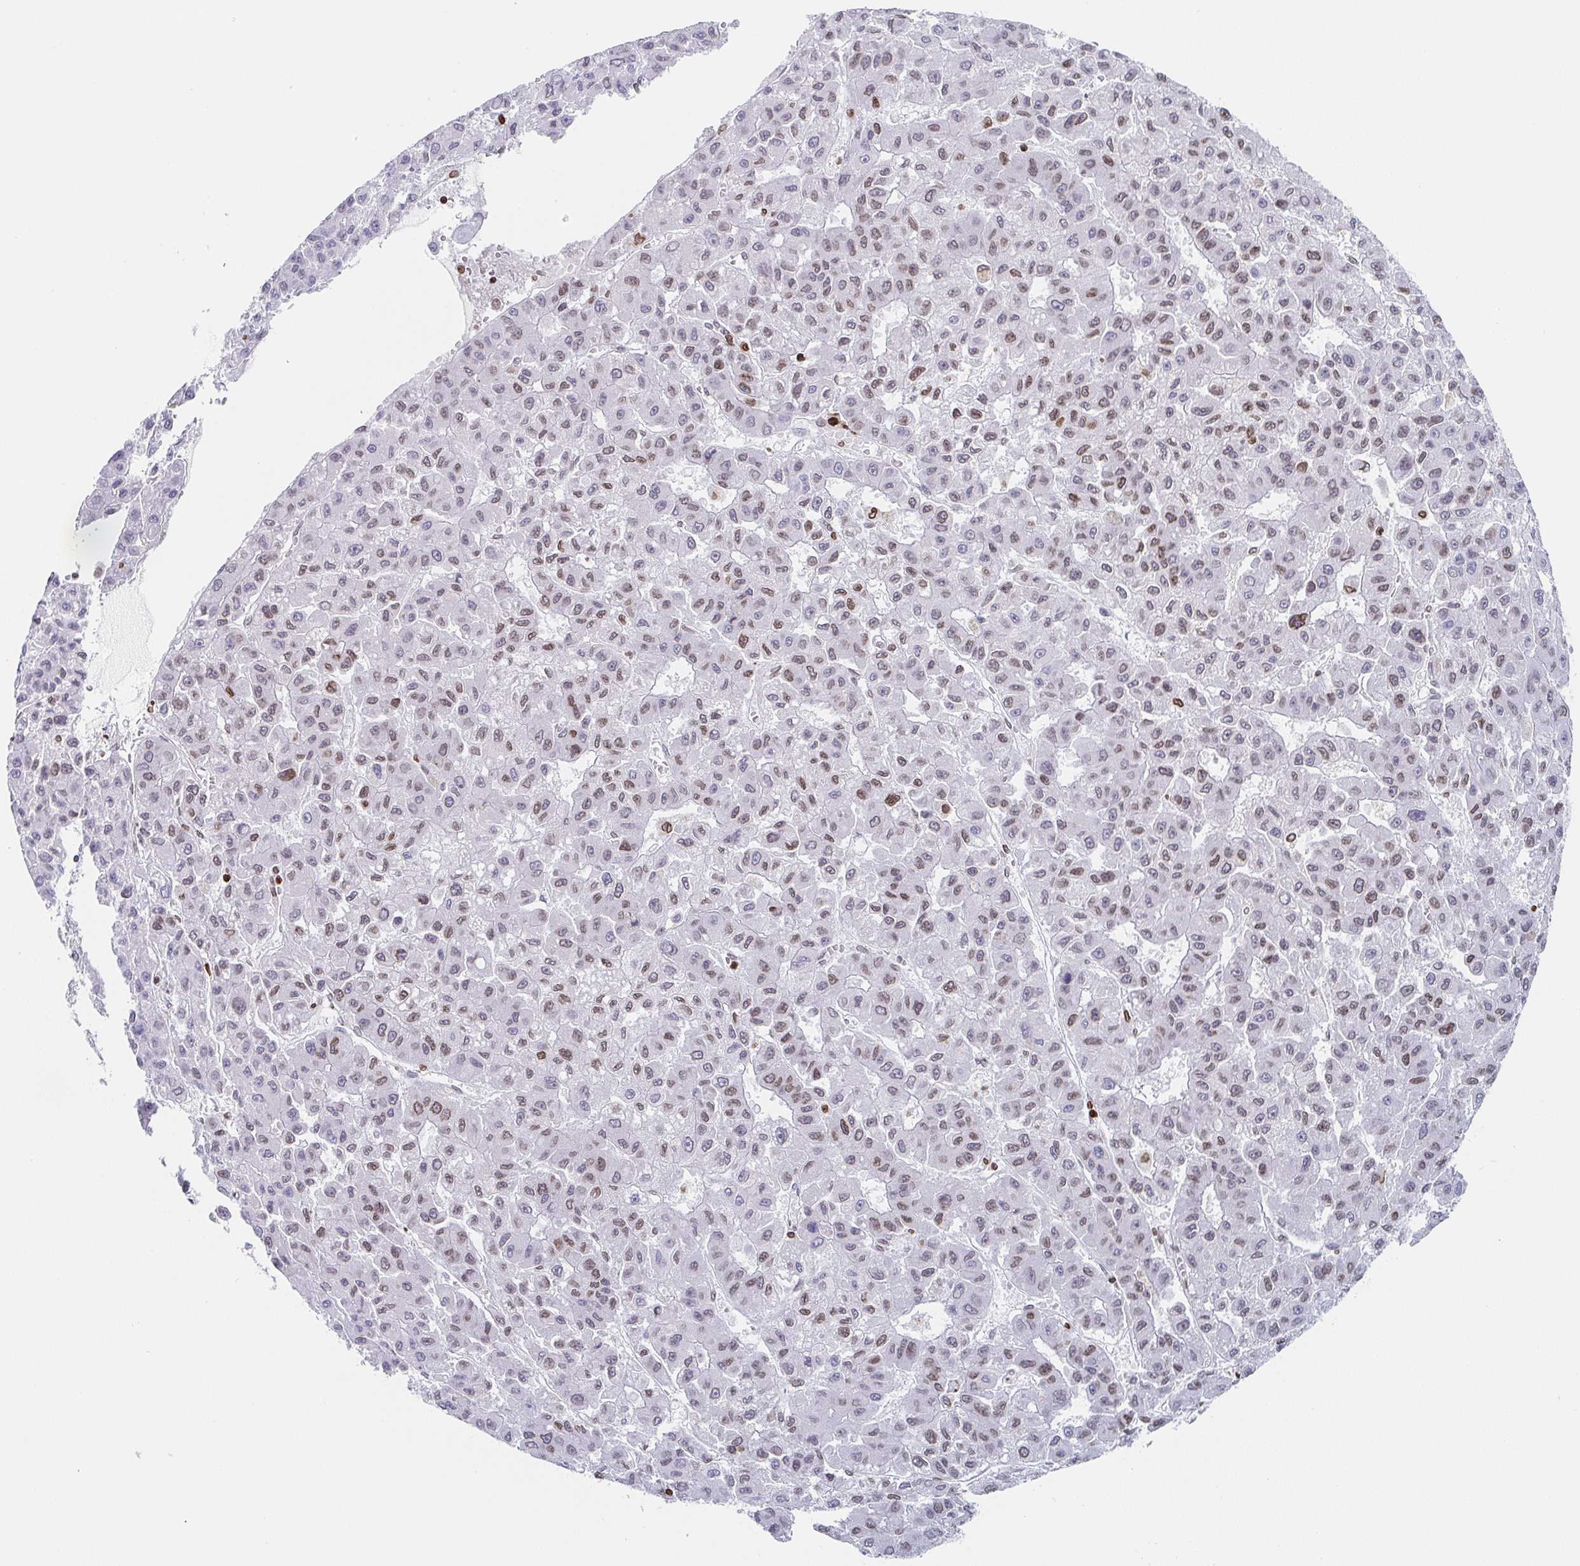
{"staining": {"intensity": "weak", "quantity": "25%-75%", "location": "cytoplasmic/membranous,nuclear"}, "tissue": "liver cancer", "cell_type": "Tumor cells", "image_type": "cancer", "snomed": [{"axis": "morphology", "description": "Carcinoma, Hepatocellular, NOS"}, {"axis": "topography", "description": "Liver"}], "caption": "Protein analysis of liver hepatocellular carcinoma tissue exhibits weak cytoplasmic/membranous and nuclear positivity in approximately 25%-75% of tumor cells.", "gene": "BTBD7", "patient": {"sex": "male", "age": 70}}